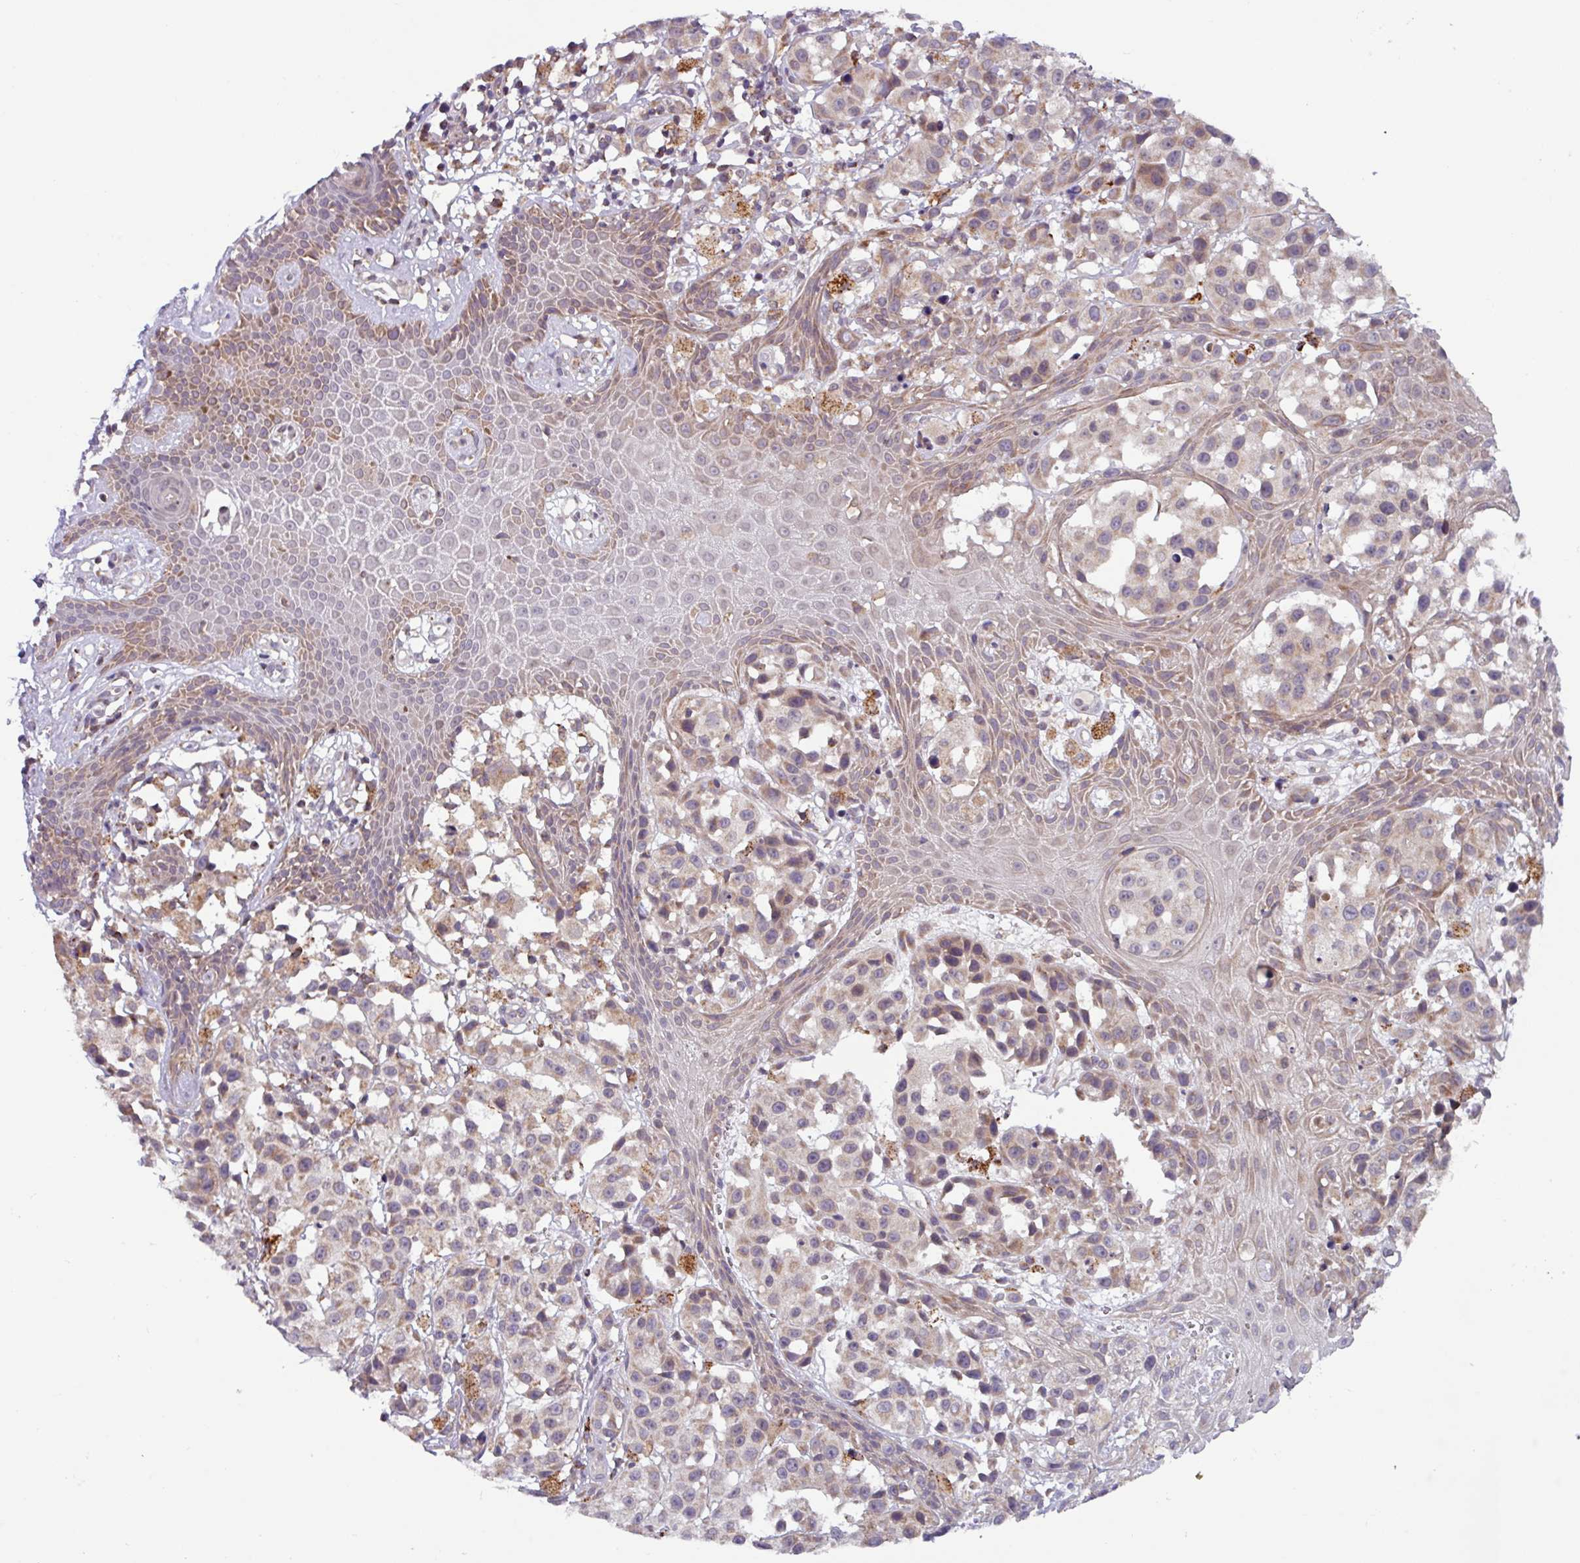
{"staining": {"intensity": "weak", "quantity": "25%-75%", "location": "cytoplasmic/membranous"}, "tissue": "melanoma", "cell_type": "Tumor cells", "image_type": "cancer", "snomed": [{"axis": "morphology", "description": "Malignant melanoma, NOS"}, {"axis": "topography", "description": "Skin"}], "caption": "Tumor cells show weak cytoplasmic/membranous expression in about 25%-75% of cells in melanoma.", "gene": "AKIRIN1", "patient": {"sex": "male", "age": 39}}